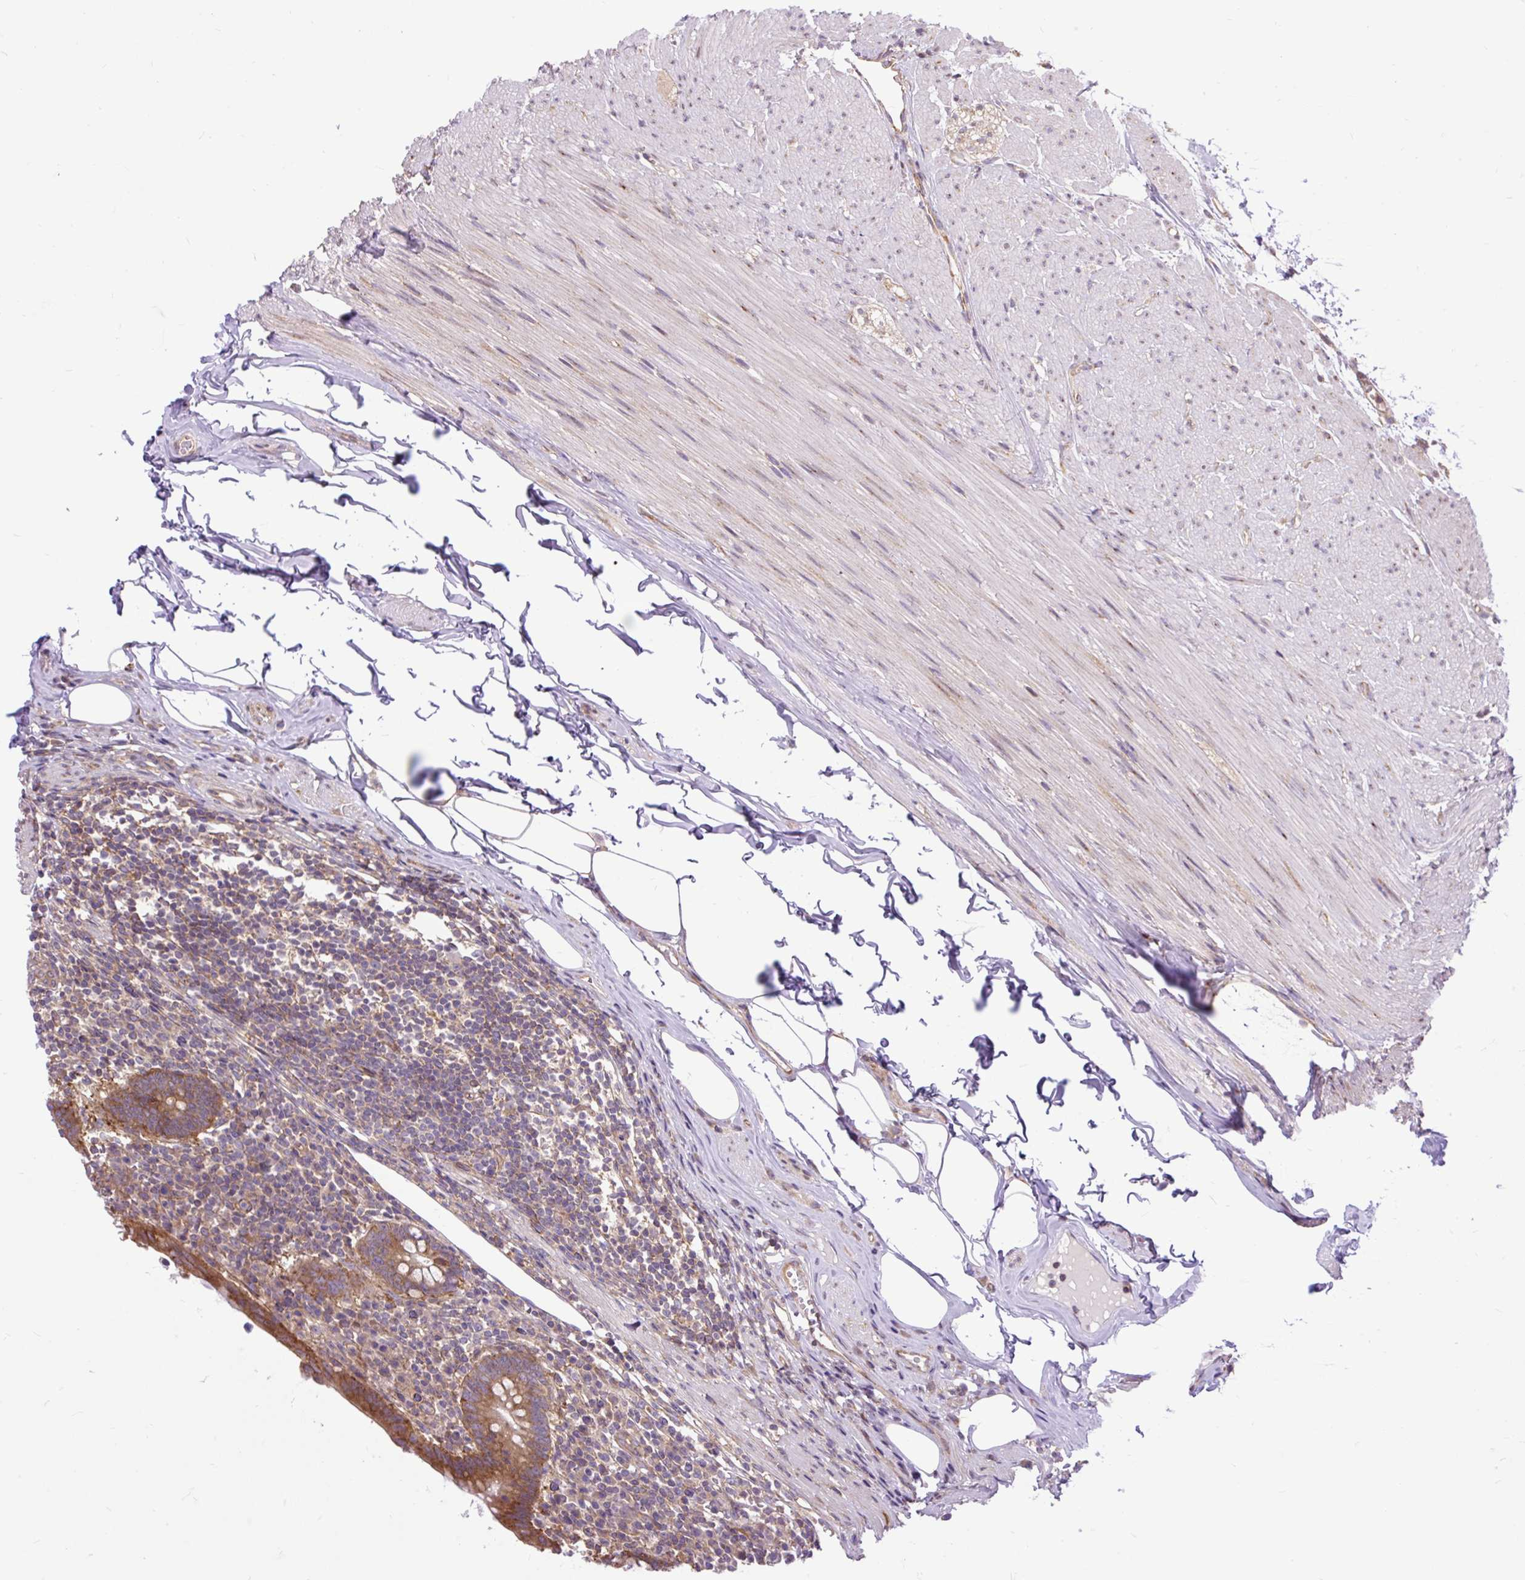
{"staining": {"intensity": "moderate", "quantity": ">75%", "location": "cytoplasmic/membranous"}, "tissue": "appendix", "cell_type": "Glandular cells", "image_type": "normal", "snomed": [{"axis": "morphology", "description": "Normal tissue, NOS"}, {"axis": "topography", "description": "Appendix"}], "caption": "The histopathology image displays staining of unremarkable appendix, revealing moderate cytoplasmic/membranous protein expression (brown color) within glandular cells.", "gene": "TRIM17", "patient": {"sex": "female", "age": 56}}